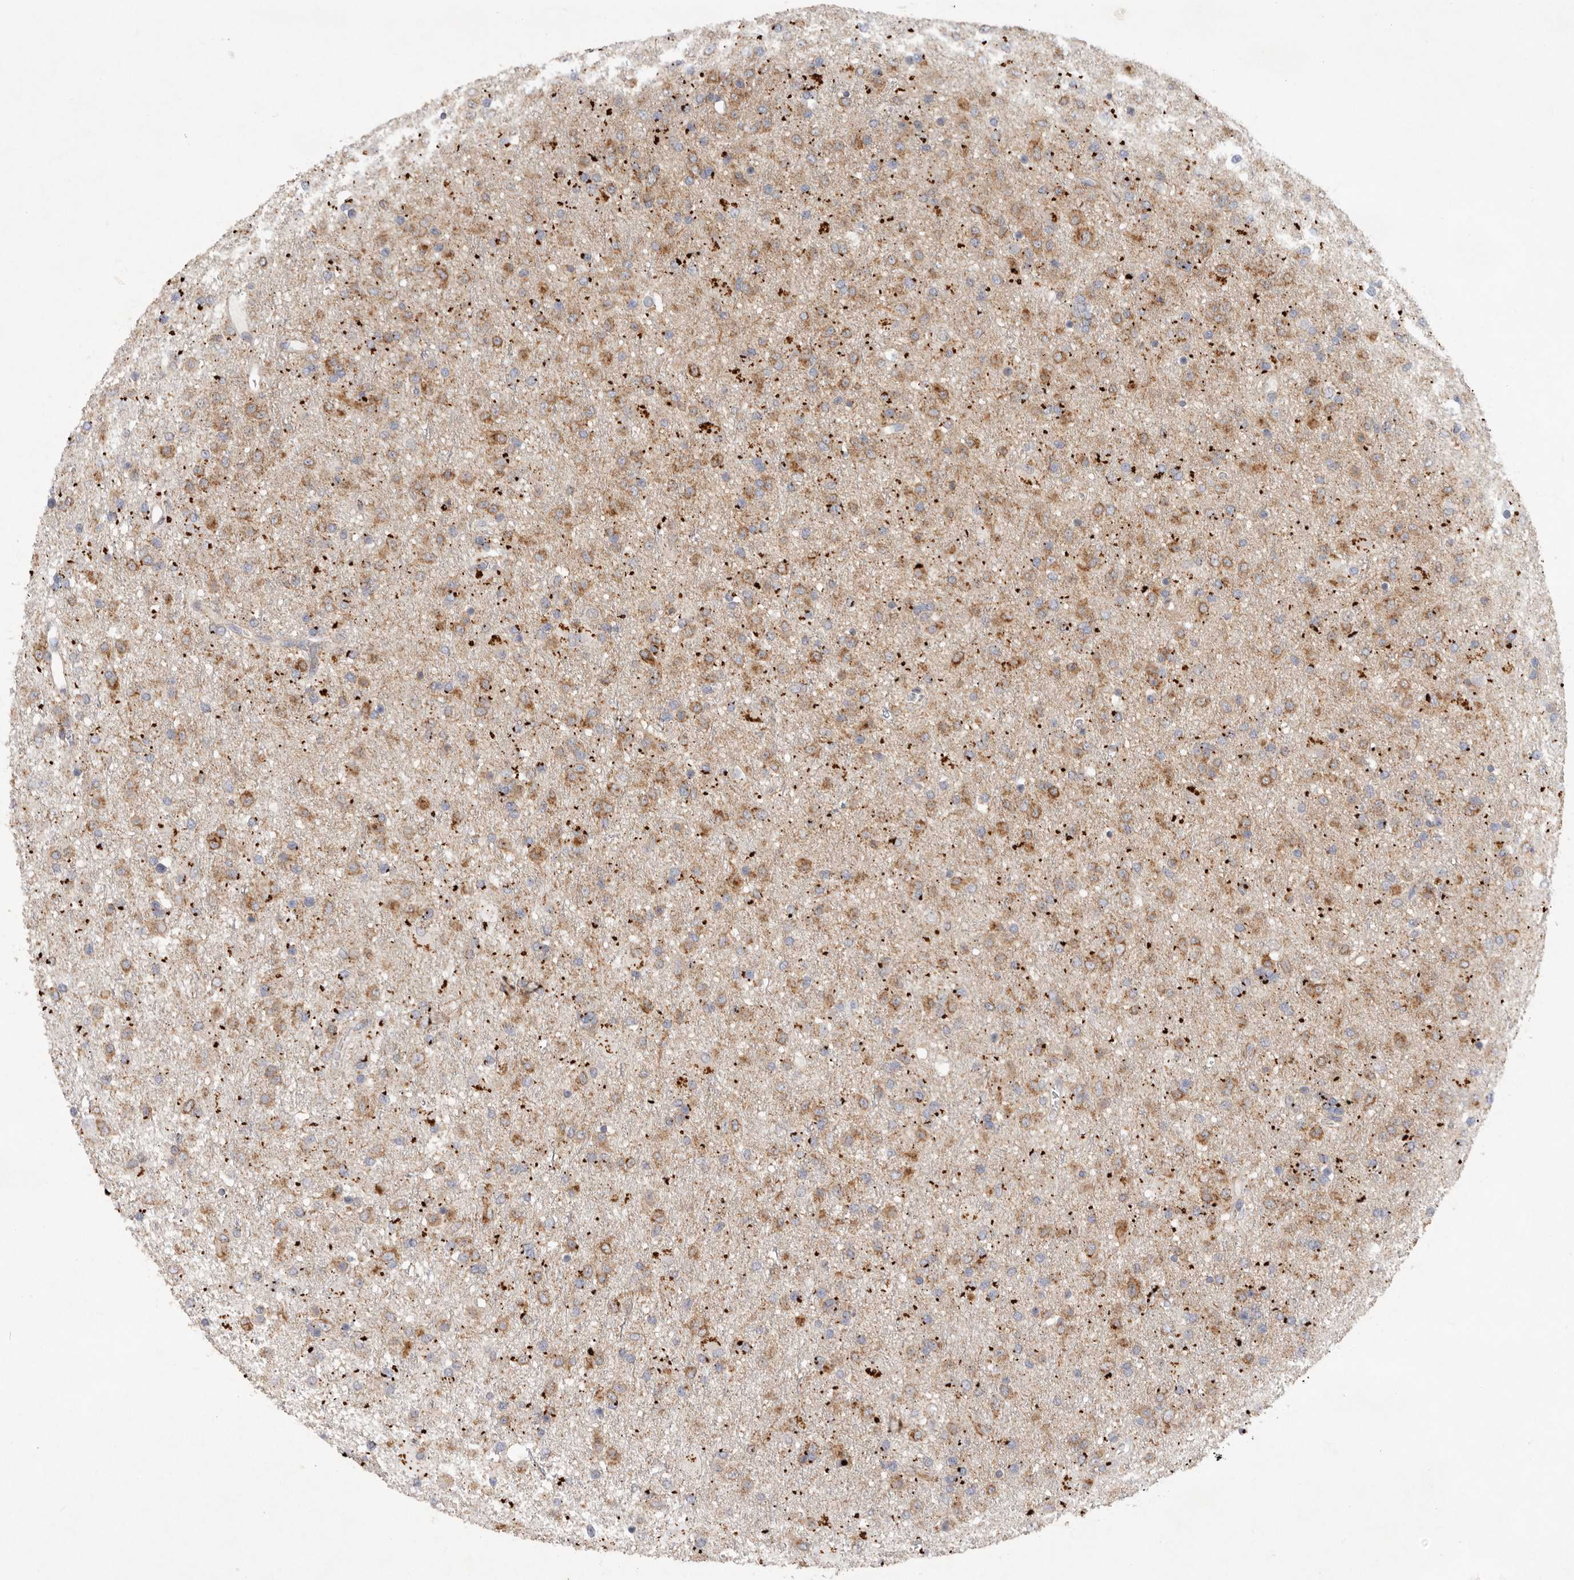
{"staining": {"intensity": "moderate", "quantity": ">75%", "location": "cytoplasmic/membranous"}, "tissue": "glioma", "cell_type": "Tumor cells", "image_type": "cancer", "snomed": [{"axis": "morphology", "description": "Glioma, malignant, Low grade"}, {"axis": "topography", "description": "Brain"}], "caption": "Moderate cytoplasmic/membranous staining is identified in approximately >75% of tumor cells in glioma. The staining was performed using DAB (3,3'-diaminobenzidine) to visualize the protein expression in brown, while the nuclei were stained in blue with hematoxylin (Magnification: 20x).", "gene": "MTFR1L", "patient": {"sex": "male", "age": 65}}